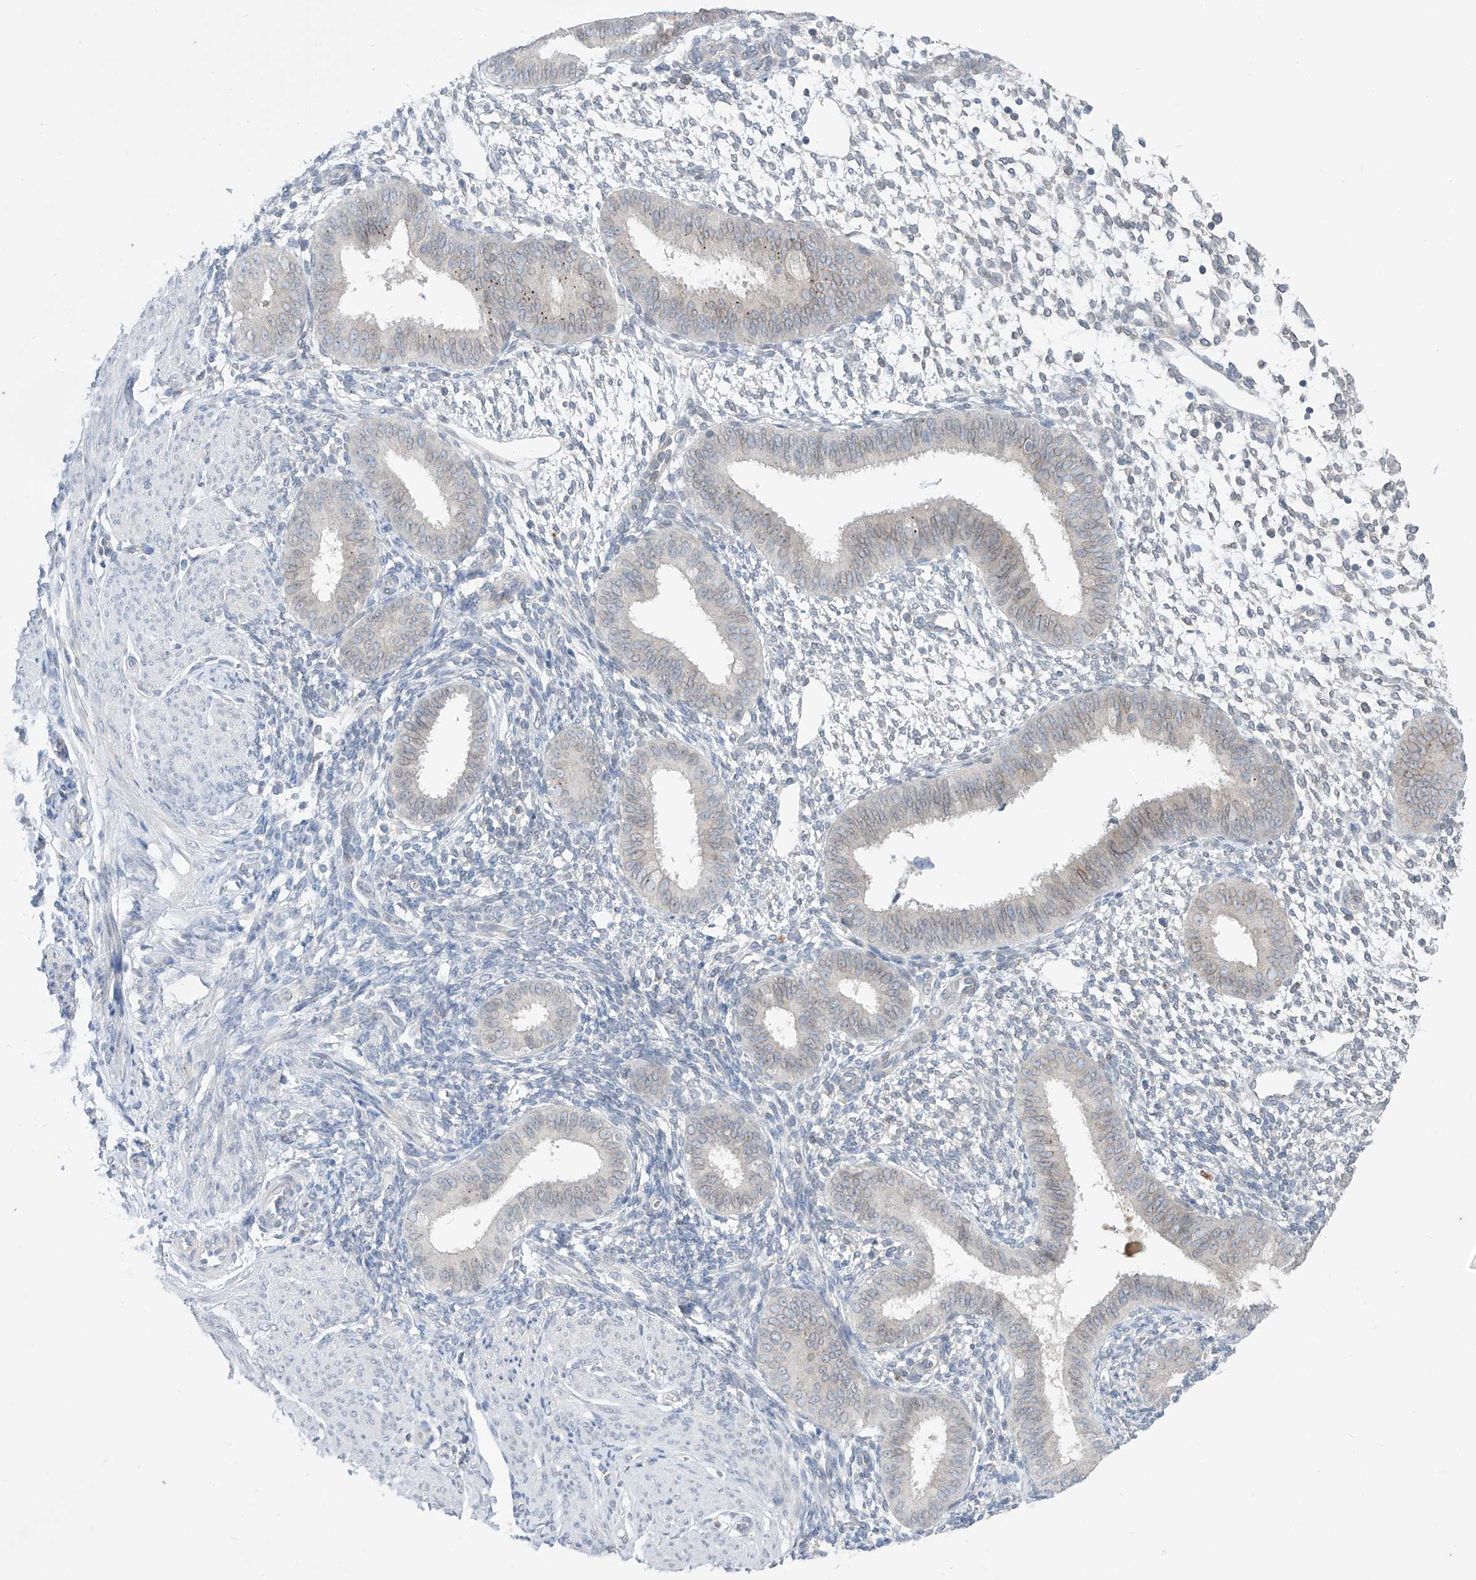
{"staining": {"intensity": "negative", "quantity": "none", "location": "none"}, "tissue": "endometrium", "cell_type": "Cells in endometrial stroma", "image_type": "normal", "snomed": [{"axis": "morphology", "description": "Normal tissue, NOS"}, {"axis": "topography", "description": "Uterus"}, {"axis": "topography", "description": "Endometrium"}], "caption": "The micrograph shows no significant positivity in cells in endometrial stroma of endometrium.", "gene": "KRTAP25", "patient": {"sex": "female", "age": 48}}